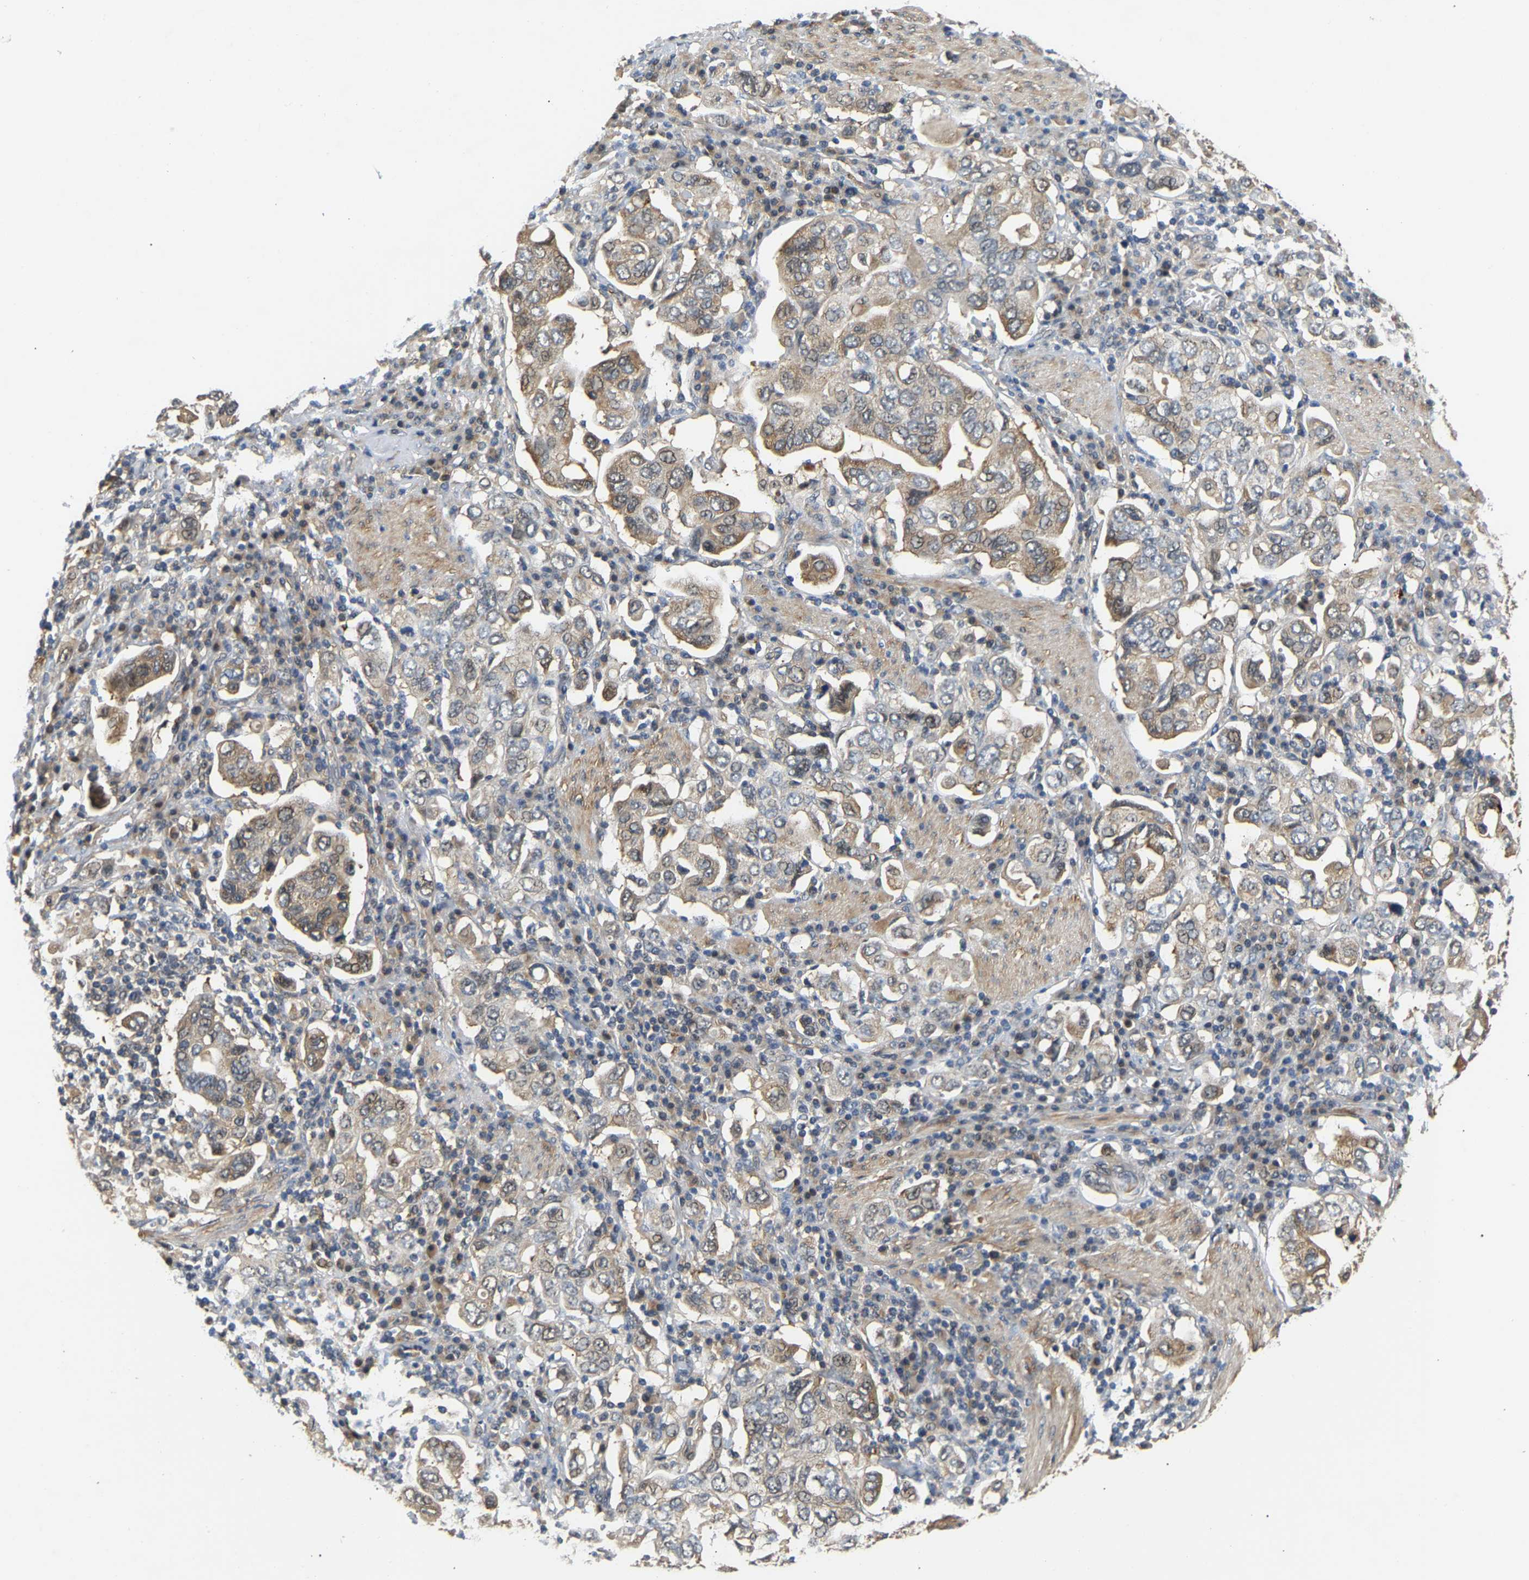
{"staining": {"intensity": "moderate", "quantity": "25%-75%", "location": "cytoplasmic/membranous,nuclear"}, "tissue": "stomach cancer", "cell_type": "Tumor cells", "image_type": "cancer", "snomed": [{"axis": "morphology", "description": "Adenocarcinoma, NOS"}, {"axis": "topography", "description": "Stomach, upper"}], "caption": "Stomach adenocarcinoma tissue demonstrates moderate cytoplasmic/membranous and nuclear expression in about 25%-75% of tumor cells, visualized by immunohistochemistry.", "gene": "LARP6", "patient": {"sex": "male", "age": 62}}